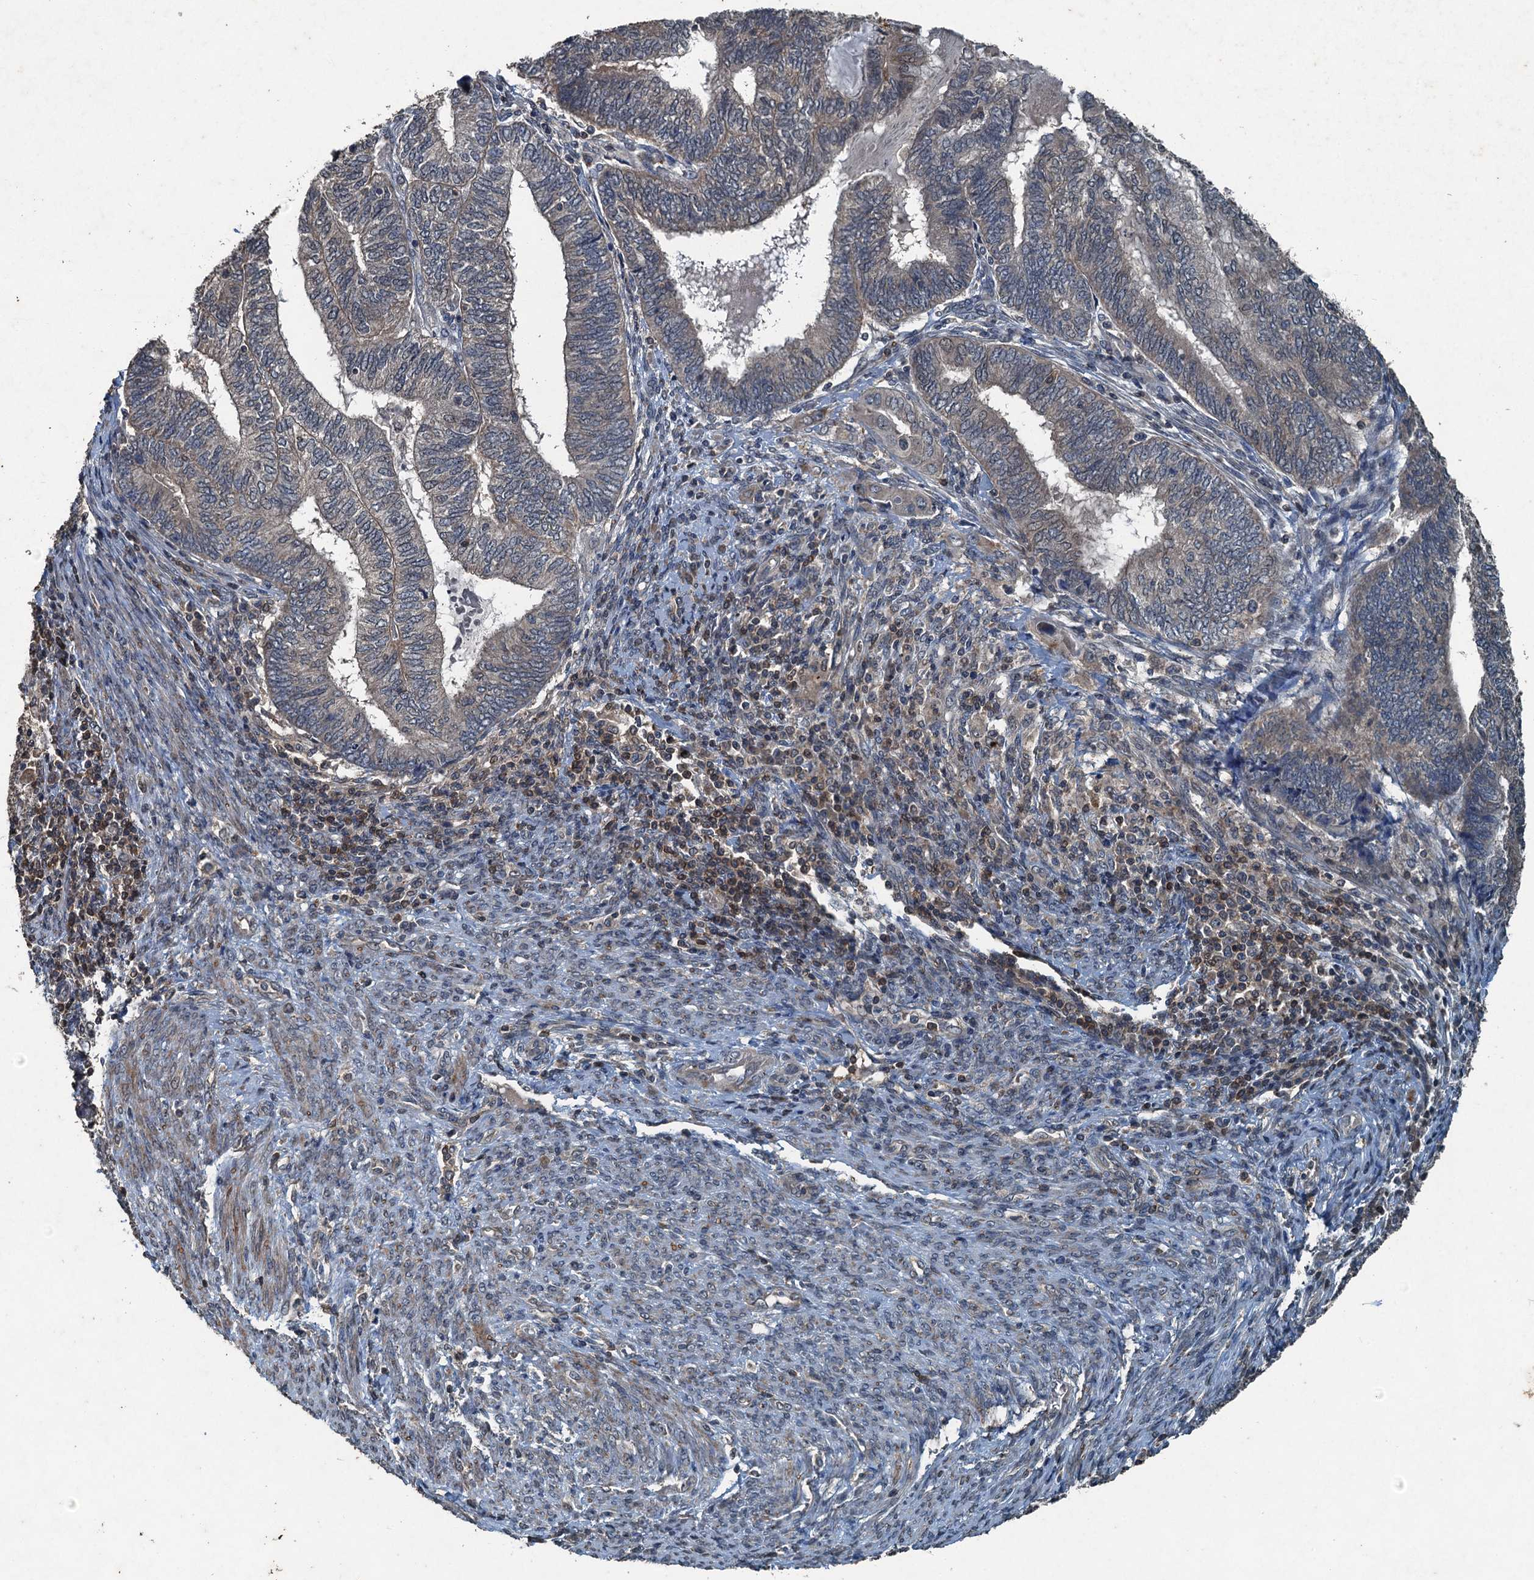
{"staining": {"intensity": "negative", "quantity": "none", "location": "none"}, "tissue": "endometrial cancer", "cell_type": "Tumor cells", "image_type": "cancer", "snomed": [{"axis": "morphology", "description": "Adenocarcinoma, NOS"}, {"axis": "topography", "description": "Uterus"}, {"axis": "topography", "description": "Endometrium"}], "caption": "Tumor cells show no significant protein staining in adenocarcinoma (endometrial).", "gene": "TCTN1", "patient": {"sex": "female", "age": 70}}